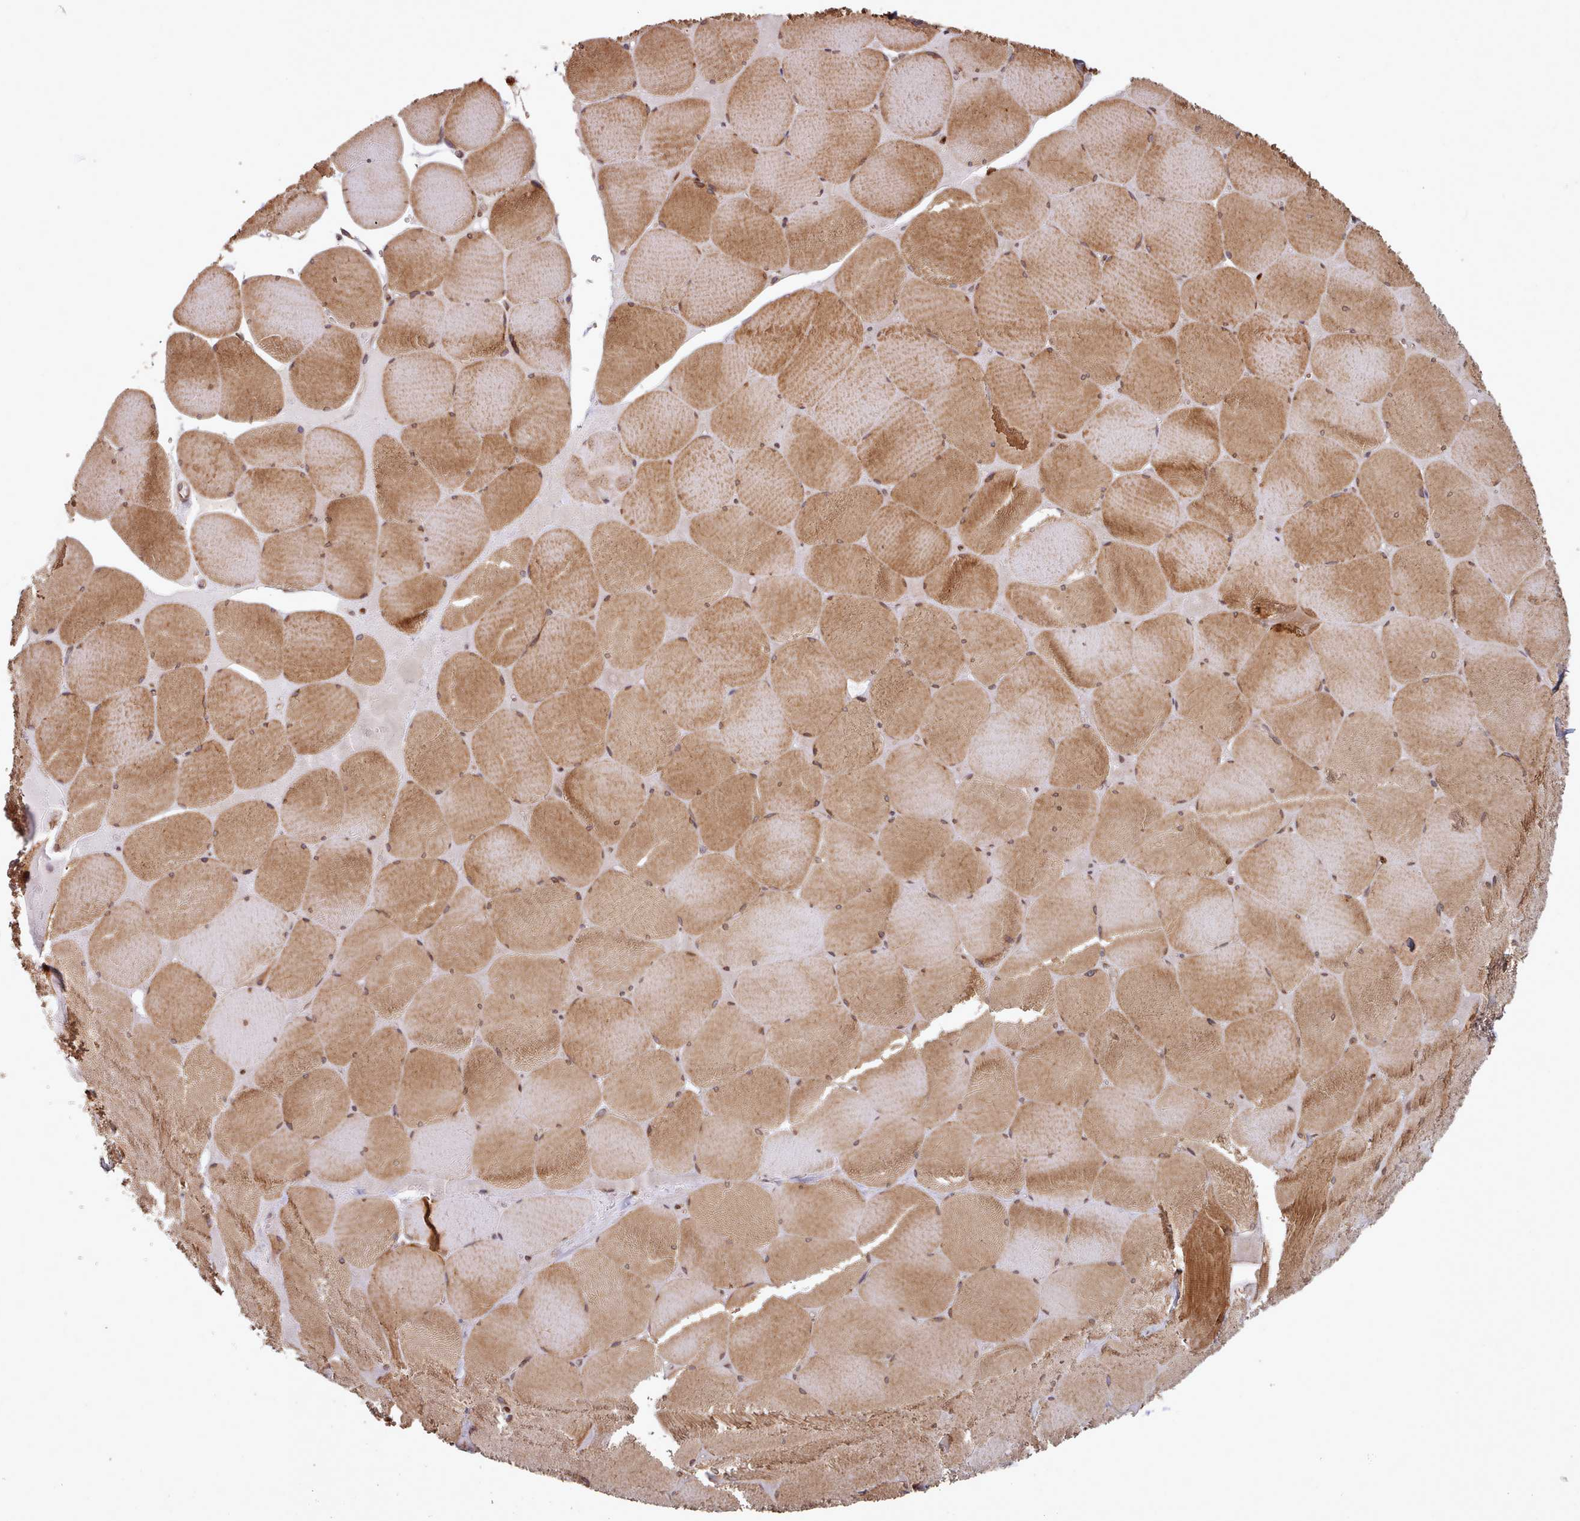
{"staining": {"intensity": "moderate", "quantity": ">75%", "location": "cytoplasmic/membranous"}, "tissue": "skeletal muscle", "cell_type": "Myocytes", "image_type": "normal", "snomed": [{"axis": "morphology", "description": "Normal tissue, NOS"}, {"axis": "topography", "description": "Skeletal muscle"}, {"axis": "topography", "description": "Head-Neck"}], "caption": "Protein staining exhibits moderate cytoplasmic/membranous expression in approximately >75% of myocytes in normal skeletal muscle.", "gene": "TOR1AIP1", "patient": {"sex": "male", "age": 66}}